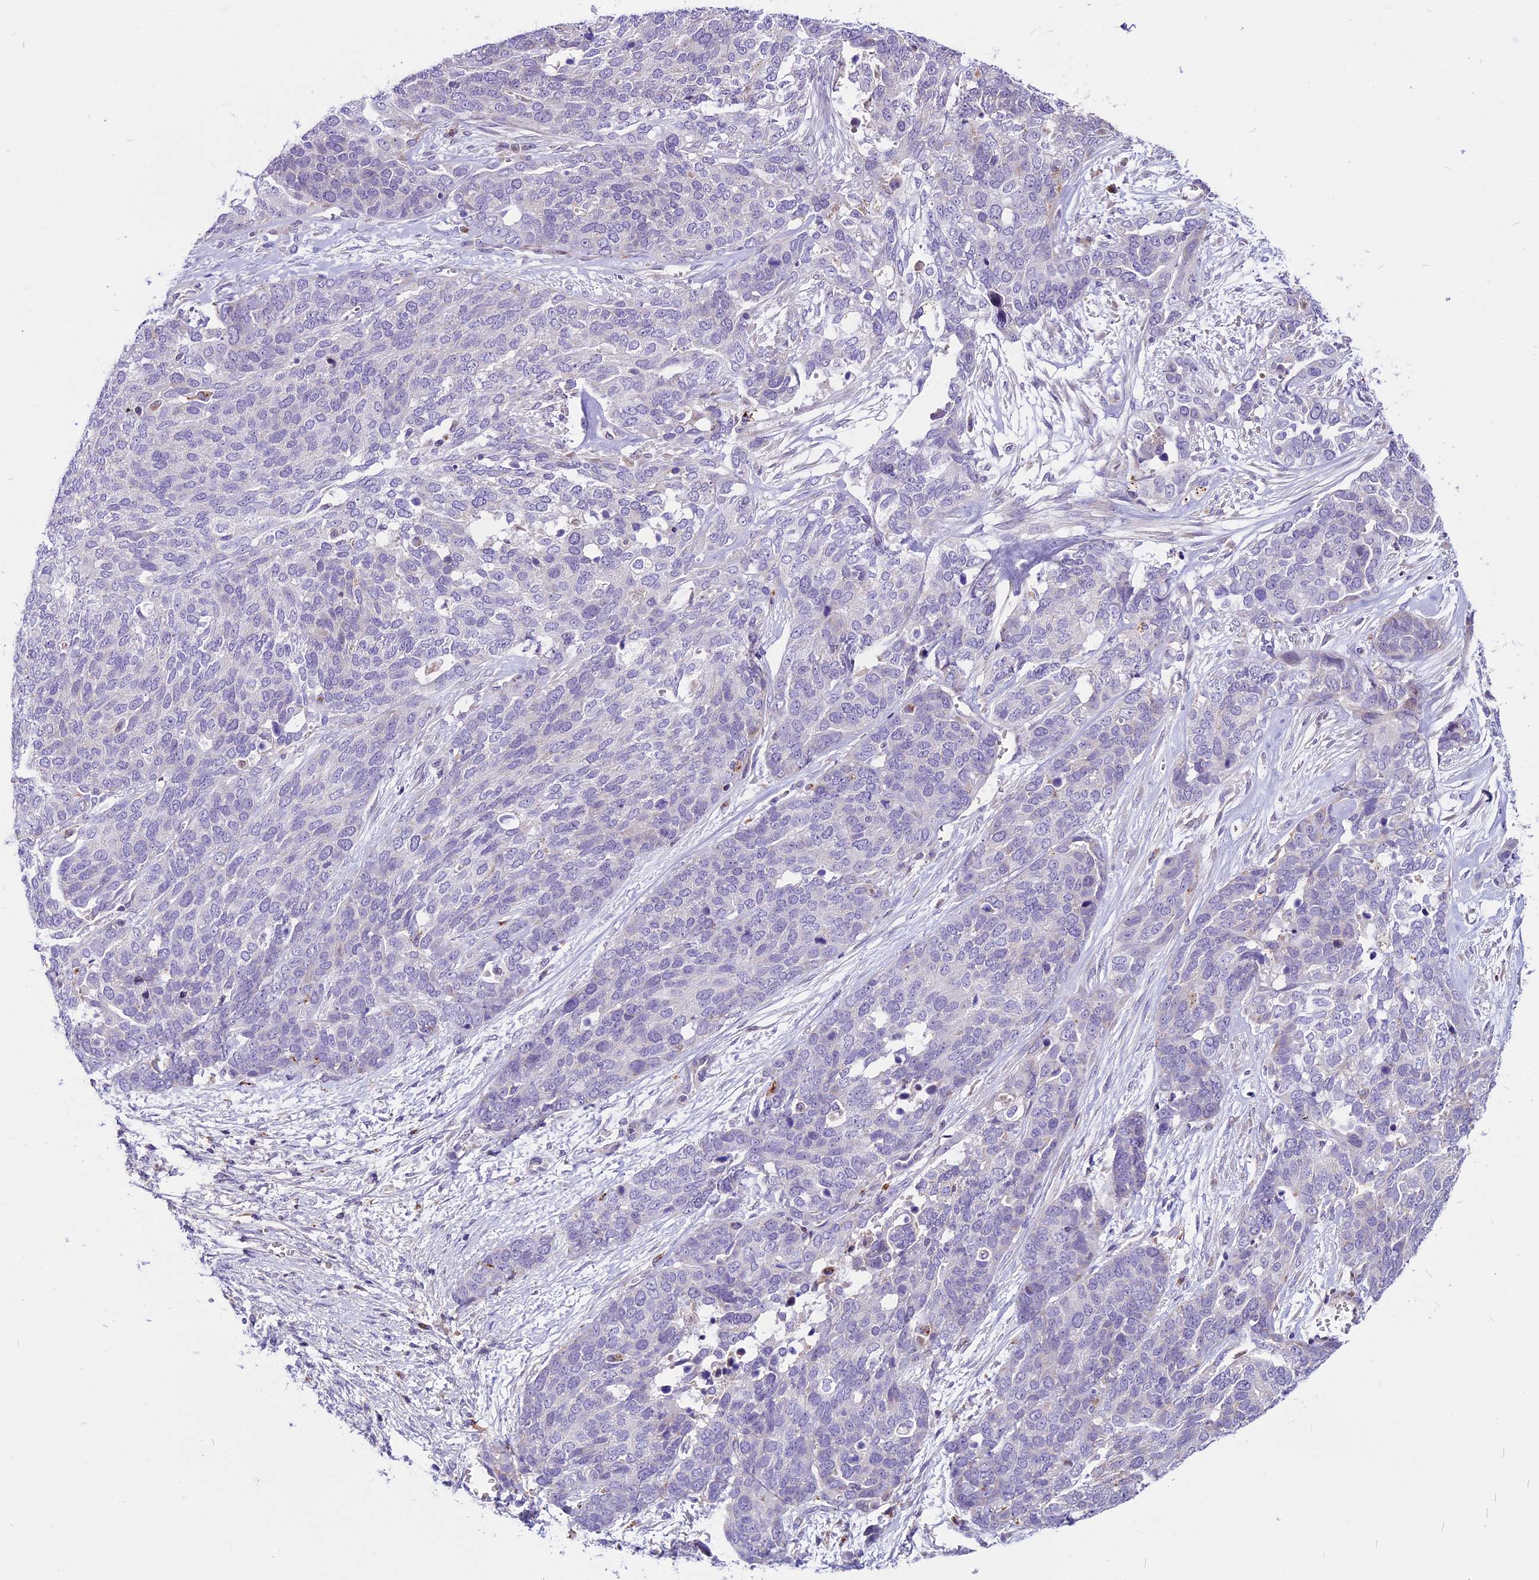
{"staining": {"intensity": "negative", "quantity": "none", "location": "none"}, "tissue": "ovarian cancer", "cell_type": "Tumor cells", "image_type": "cancer", "snomed": [{"axis": "morphology", "description": "Cystadenocarcinoma, serous, NOS"}, {"axis": "topography", "description": "Ovary"}], "caption": "The immunohistochemistry image has no significant staining in tumor cells of serous cystadenocarcinoma (ovarian) tissue.", "gene": "THRSP", "patient": {"sex": "female", "age": 44}}